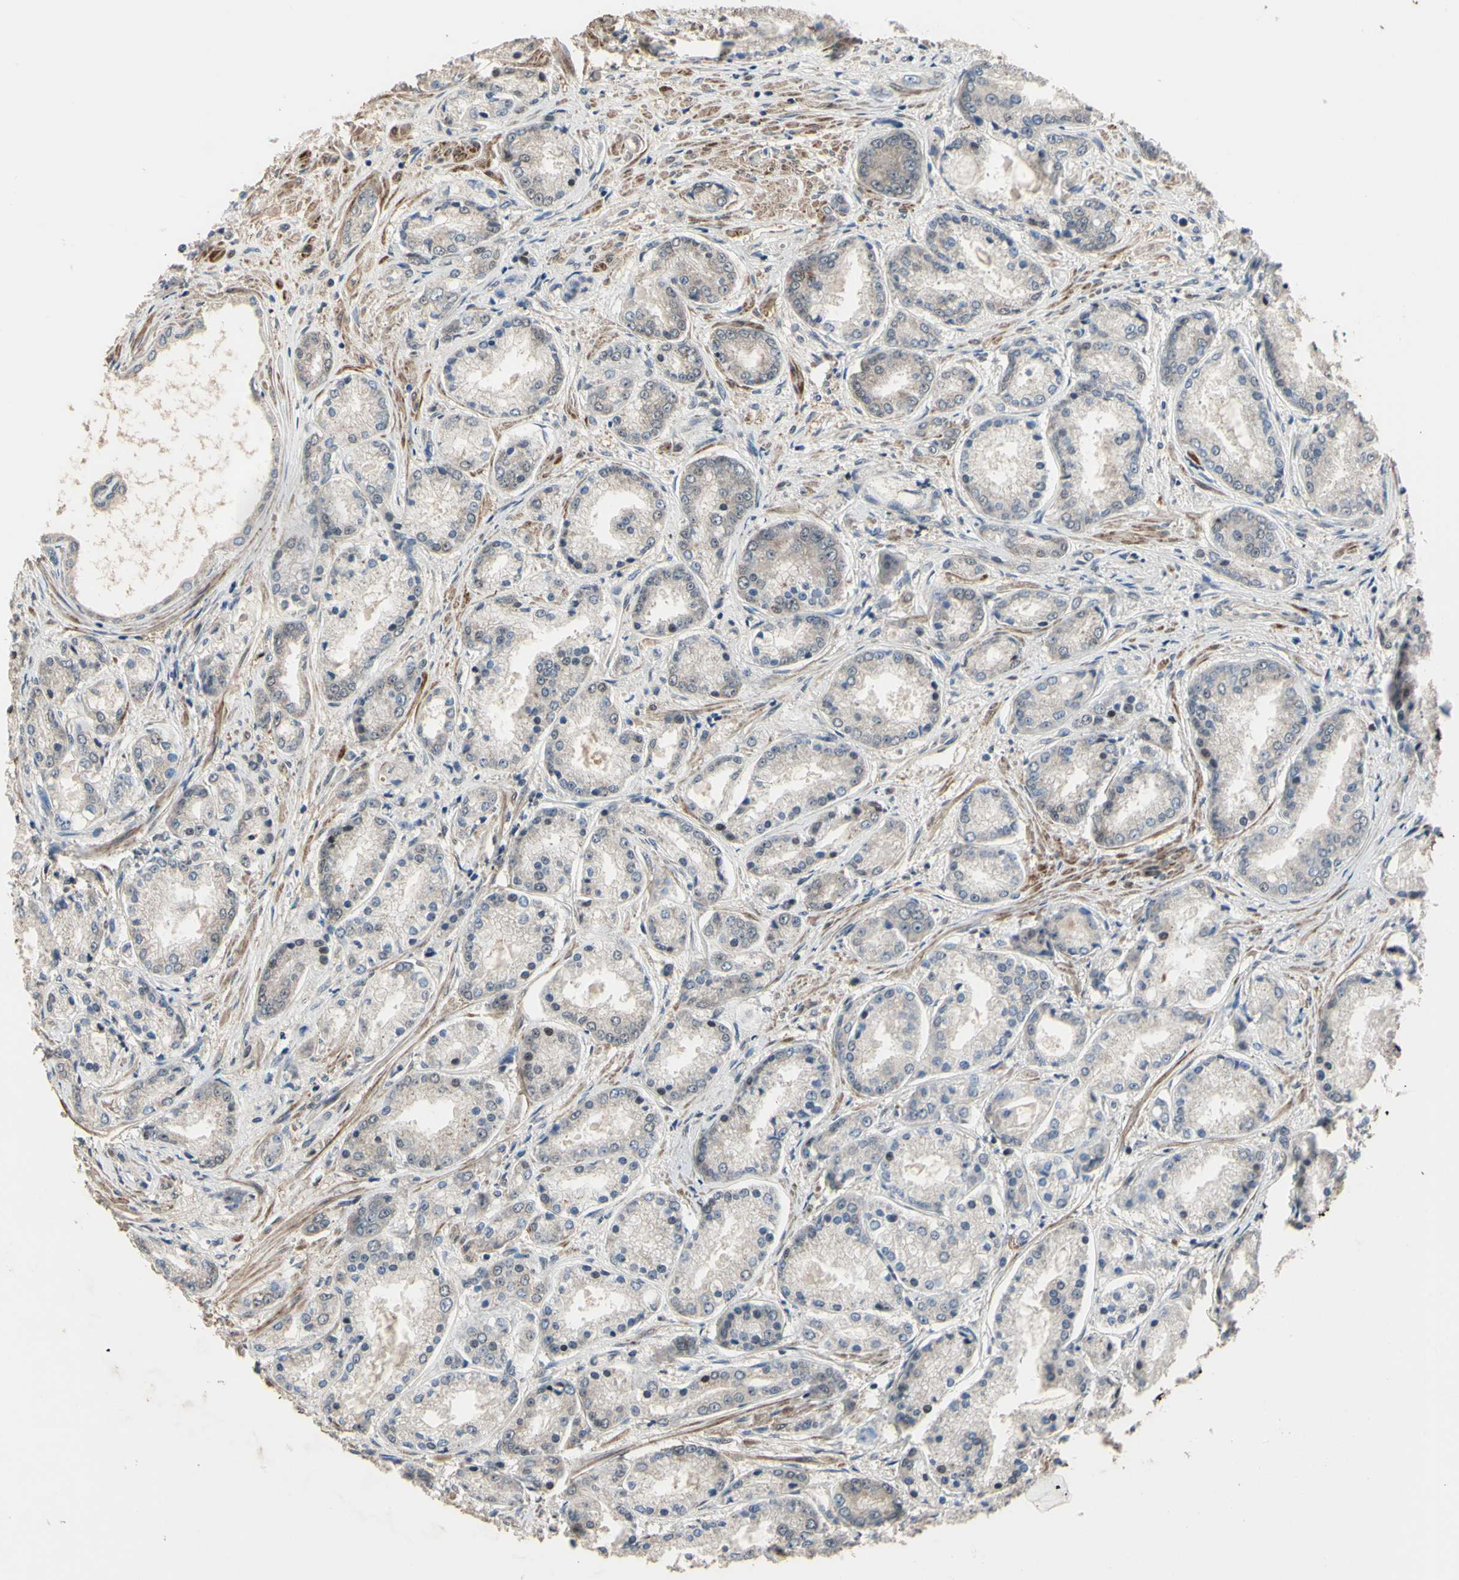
{"staining": {"intensity": "negative", "quantity": "none", "location": "none"}, "tissue": "prostate cancer", "cell_type": "Tumor cells", "image_type": "cancer", "snomed": [{"axis": "morphology", "description": "Adenocarcinoma, High grade"}, {"axis": "topography", "description": "Prostate"}], "caption": "This image is of prostate high-grade adenocarcinoma stained with IHC to label a protein in brown with the nuclei are counter-stained blue. There is no positivity in tumor cells. (DAB immunohistochemistry (IHC) with hematoxylin counter stain).", "gene": "ZNF174", "patient": {"sex": "male", "age": 59}}